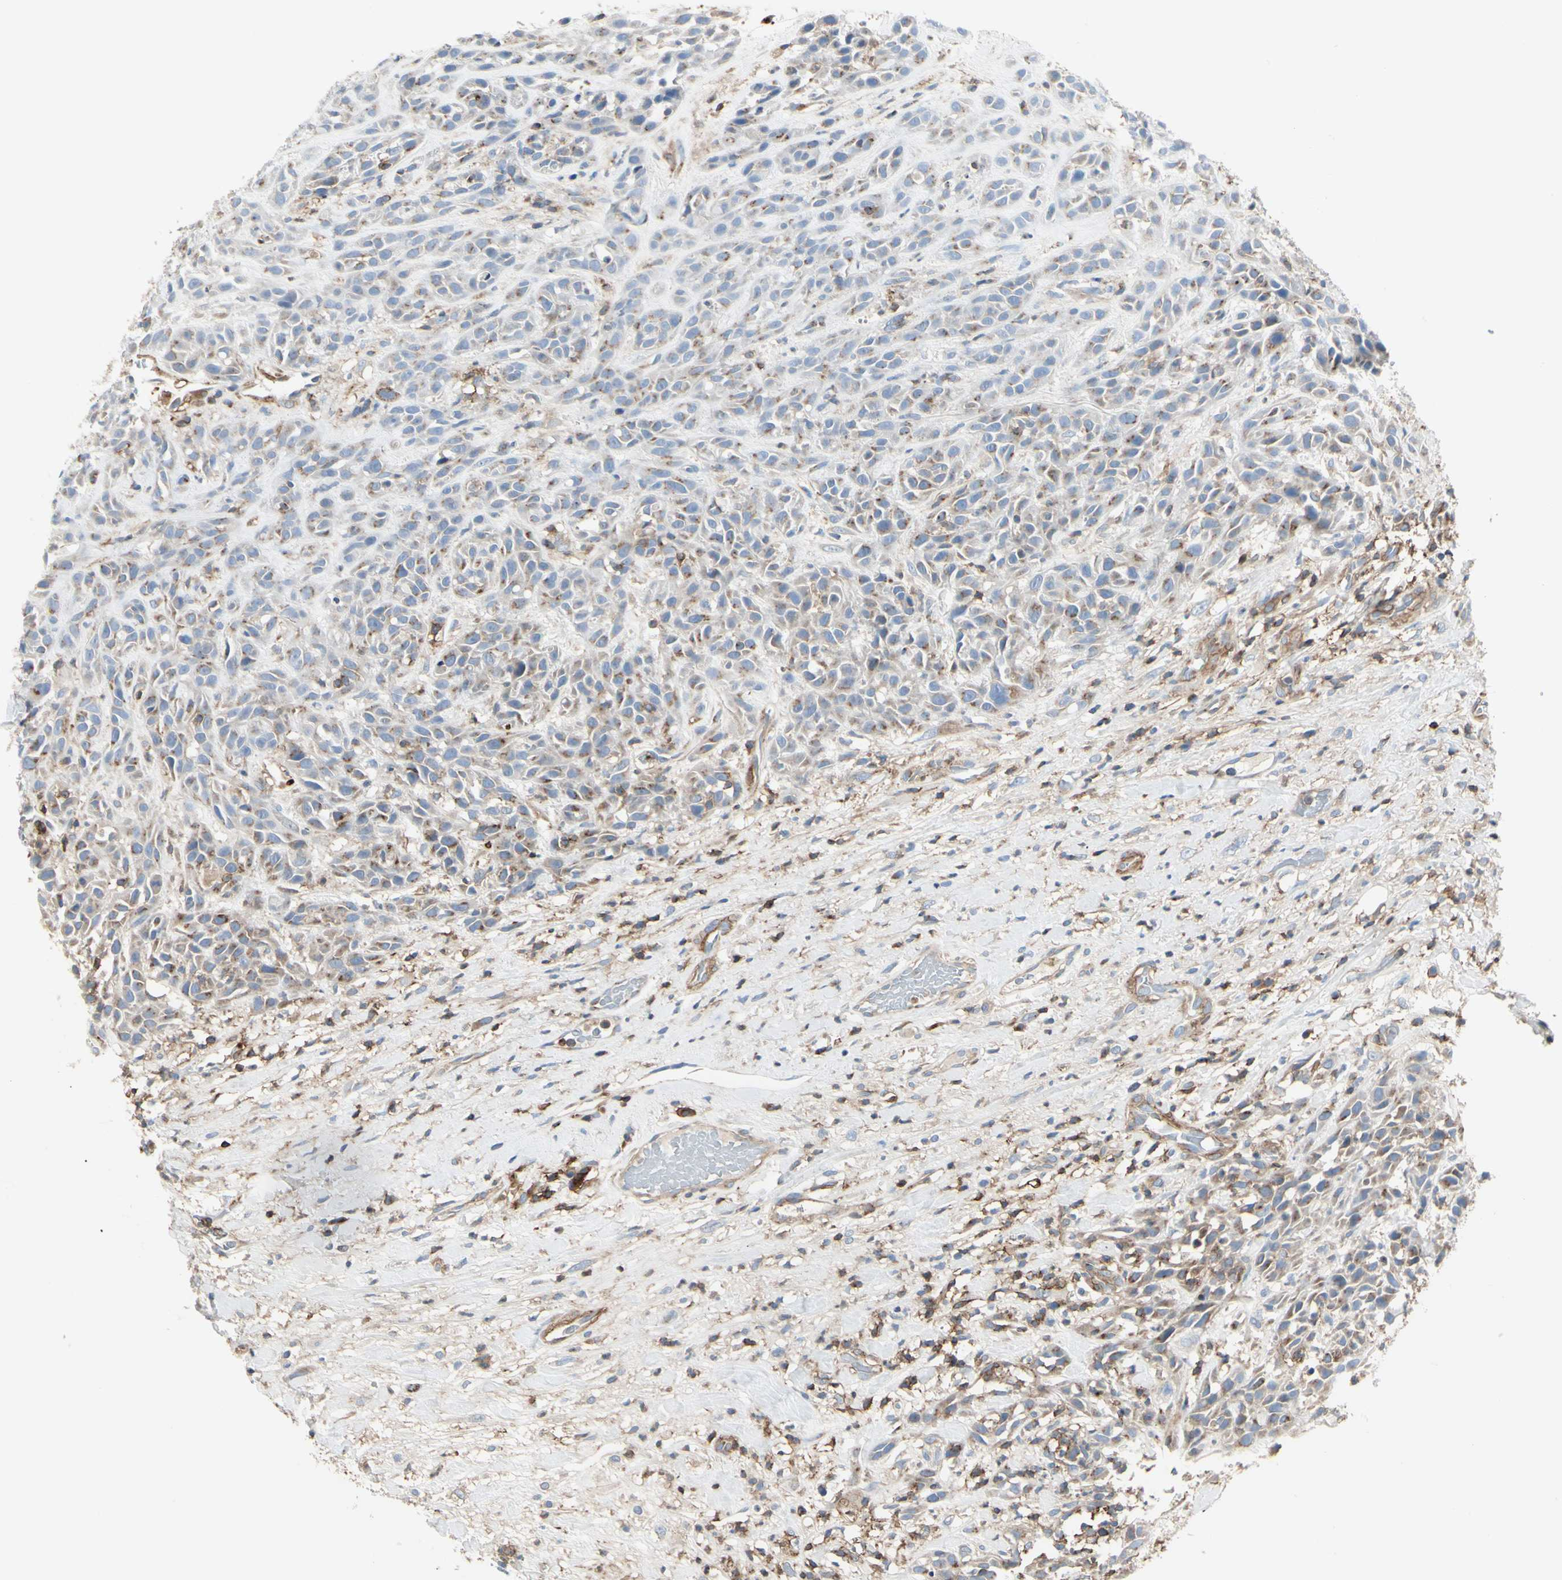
{"staining": {"intensity": "weak", "quantity": "25%-75%", "location": "cytoplasmic/membranous"}, "tissue": "head and neck cancer", "cell_type": "Tumor cells", "image_type": "cancer", "snomed": [{"axis": "morphology", "description": "Normal tissue, NOS"}, {"axis": "morphology", "description": "Squamous cell carcinoma, NOS"}, {"axis": "topography", "description": "Cartilage tissue"}, {"axis": "topography", "description": "Head-Neck"}], "caption": "This is a micrograph of IHC staining of head and neck cancer (squamous cell carcinoma), which shows weak staining in the cytoplasmic/membranous of tumor cells.", "gene": "CLEC2B", "patient": {"sex": "male", "age": 62}}